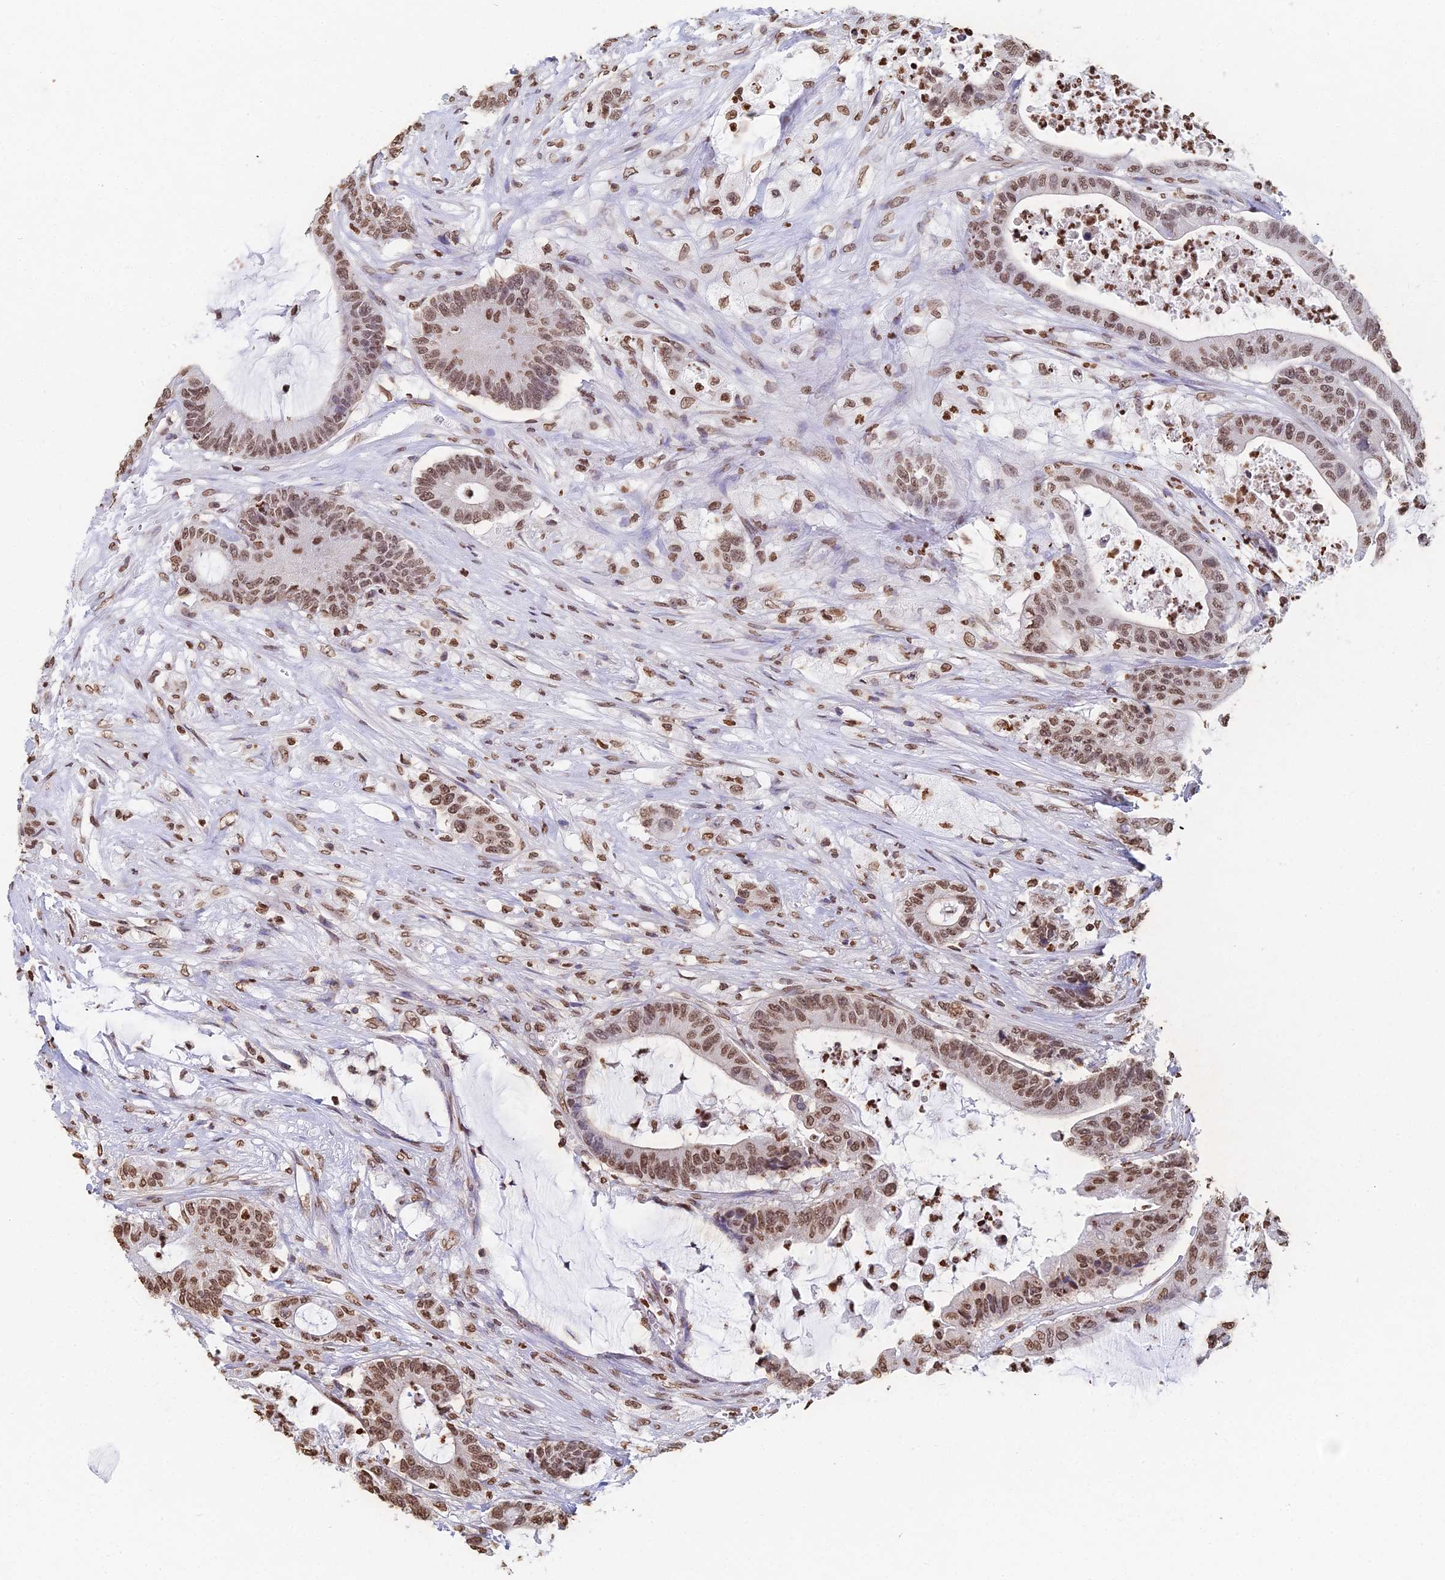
{"staining": {"intensity": "moderate", "quantity": ">75%", "location": "nuclear"}, "tissue": "colorectal cancer", "cell_type": "Tumor cells", "image_type": "cancer", "snomed": [{"axis": "morphology", "description": "Adenocarcinoma, NOS"}, {"axis": "topography", "description": "Colon"}], "caption": "Protein staining exhibits moderate nuclear expression in approximately >75% of tumor cells in colorectal cancer.", "gene": "GBP3", "patient": {"sex": "female", "age": 84}}